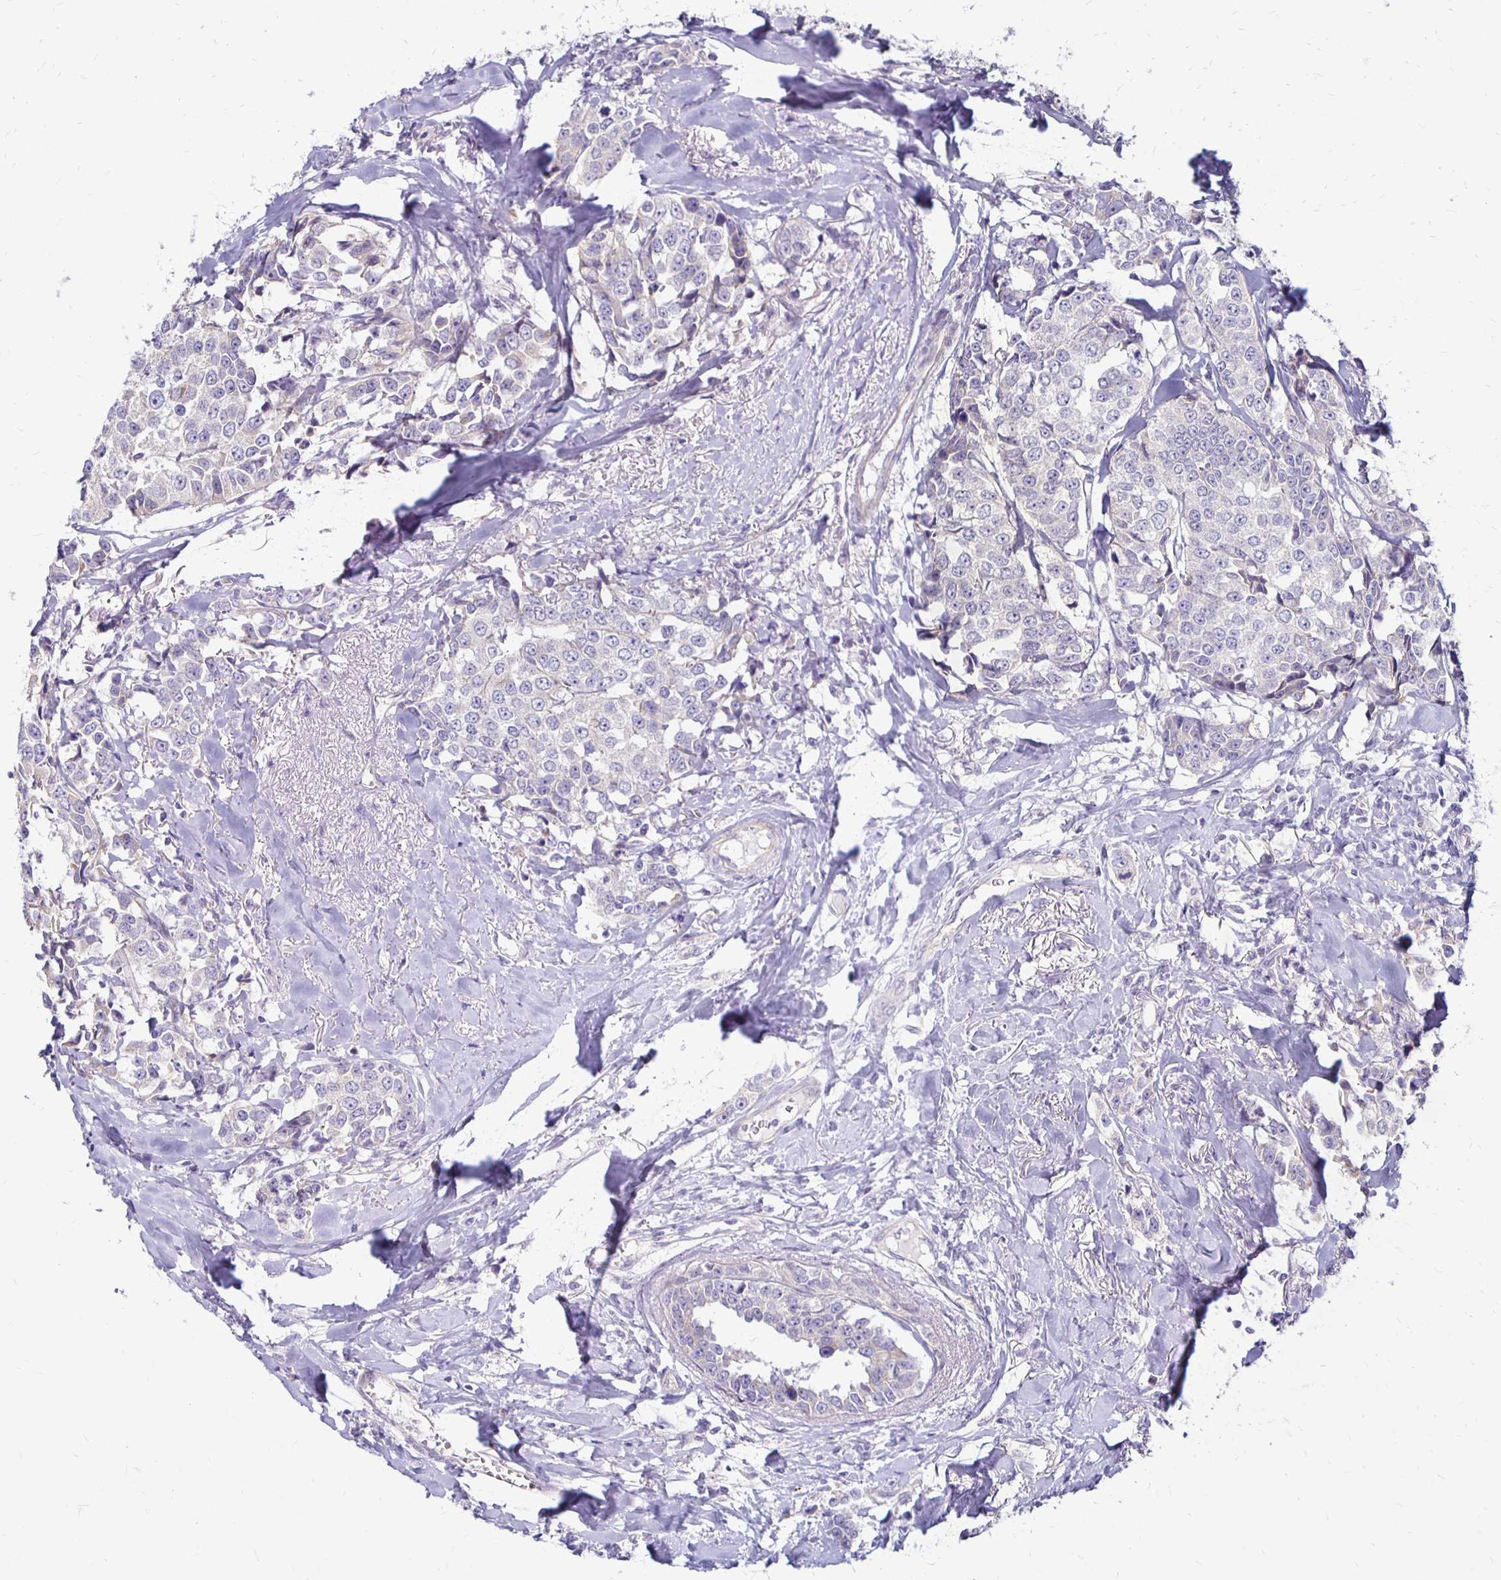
{"staining": {"intensity": "negative", "quantity": "none", "location": "none"}, "tissue": "breast cancer", "cell_type": "Tumor cells", "image_type": "cancer", "snomed": [{"axis": "morphology", "description": "Duct carcinoma"}, {"axis": "topography", "description": "Breast"}], "caption": "Tumor cells are negative for protein expression in human intraductal carcinoma (breast).", "gene": "KATNBL1", "patient": {"sex": "female", "age": 80}}